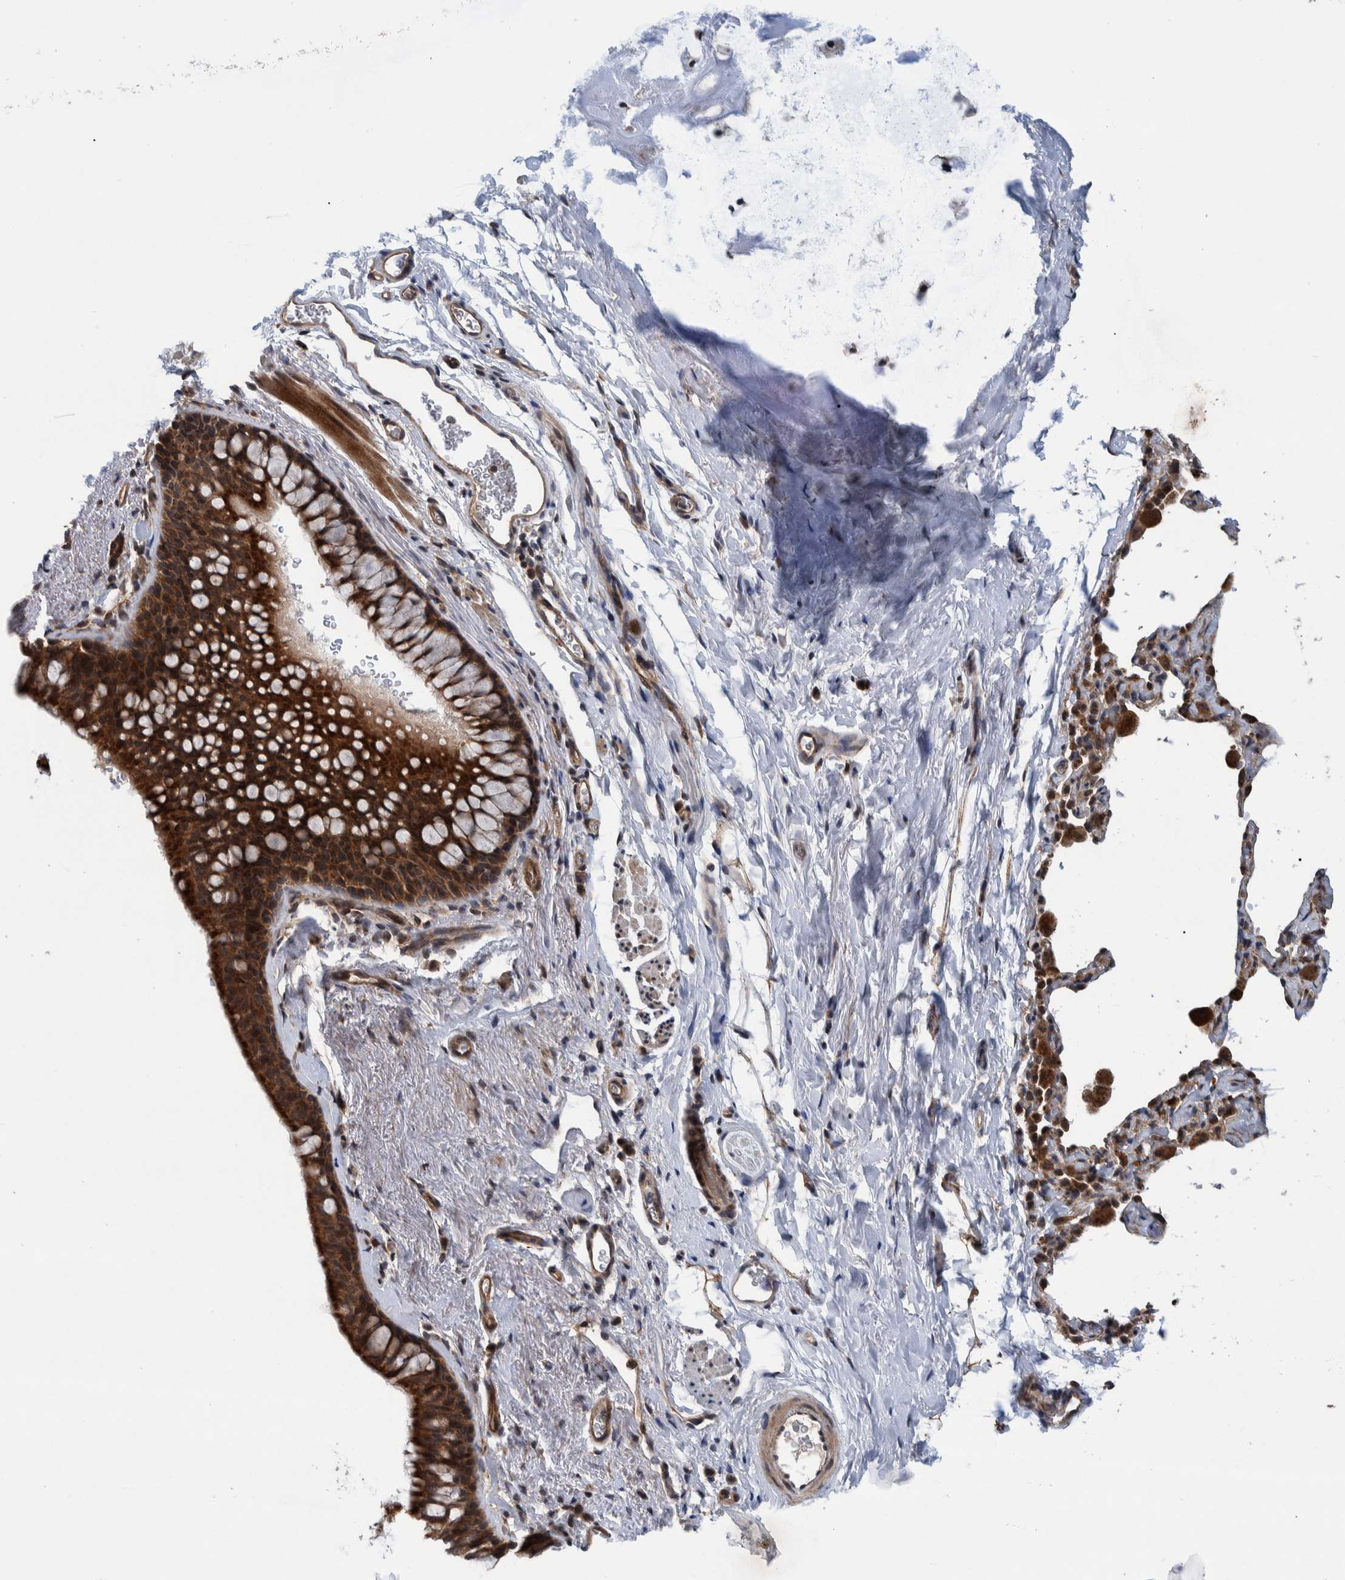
{"staining": {"intensity": "strong", "quantity": ">75%", "location": "cytoplasmic/membranous"}, "tissue": "bronchus", "cell_type": "Respiratory epithelial cells", "image_type": "normal", "snomed": [{"axis": "morphology", "description": "Normal tissue, NOS"}, {"axis": "topography", "description": "Cartilage tissue"}, {"axis": "topography", "description": "Bronchus"}], "caption": "Strong cytoplasmic/membranous expression for a protein is seen in approximately >75% of respiratory epithelial cells of normal bronchus using IHC.", "gene": "MRPS7", "patient": {"sex": "female", "age": 53}}